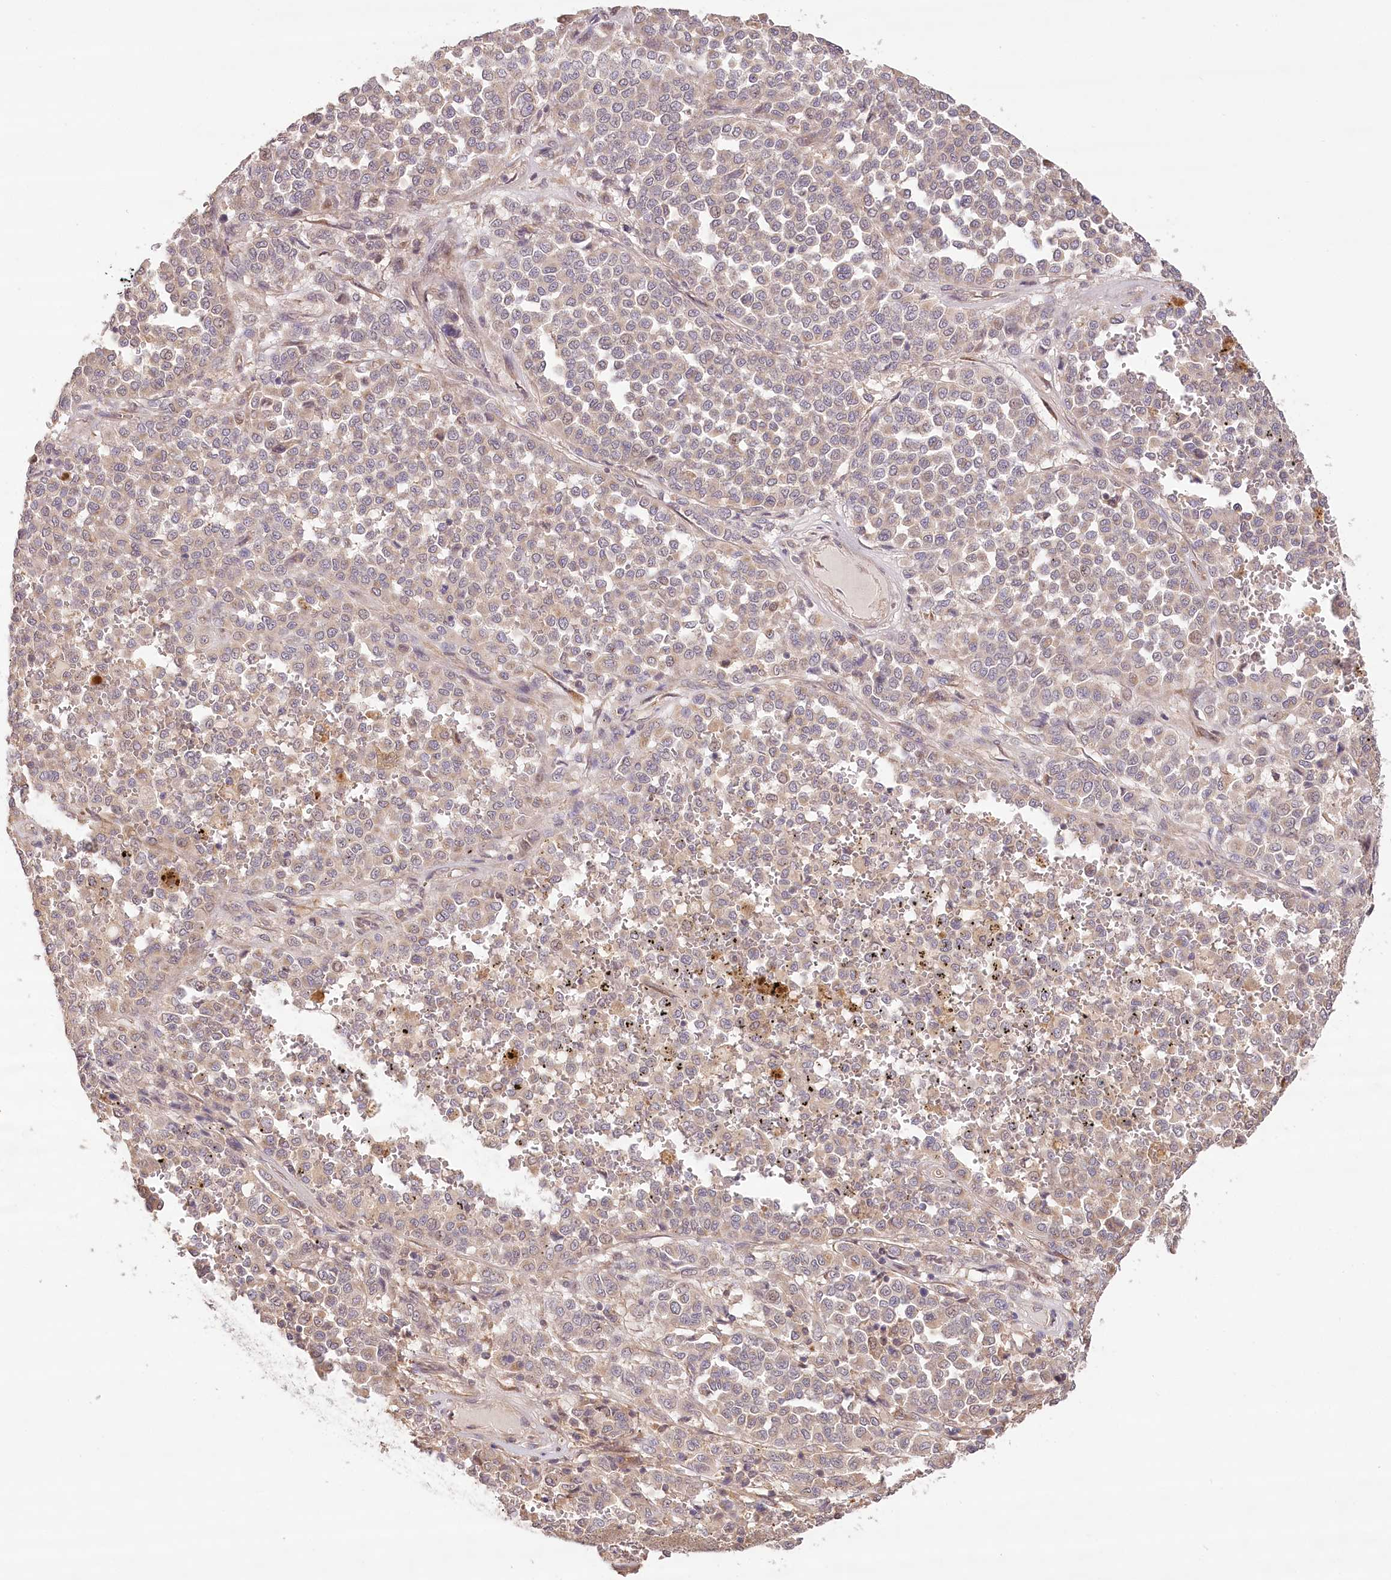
{"staining": {"intensity": "weak", "quantity": "<25%", "location": "cytoplasmic/membranous"}, "tissue": "melanoma", "cell_type": "Tumor cells", "image_type": "cancer", "snomed": [{"axis": "morphology", "description": "Malignant melanoma, Metastatic site"}, {"axis": "topography", "description": "Pancreas"}], "caption": "DAB immunohistochemical staining of human melanoma displays no significant staining in tumor cells.", "gene": "LSS", "patient": {"sex": "female", "age": 30}}